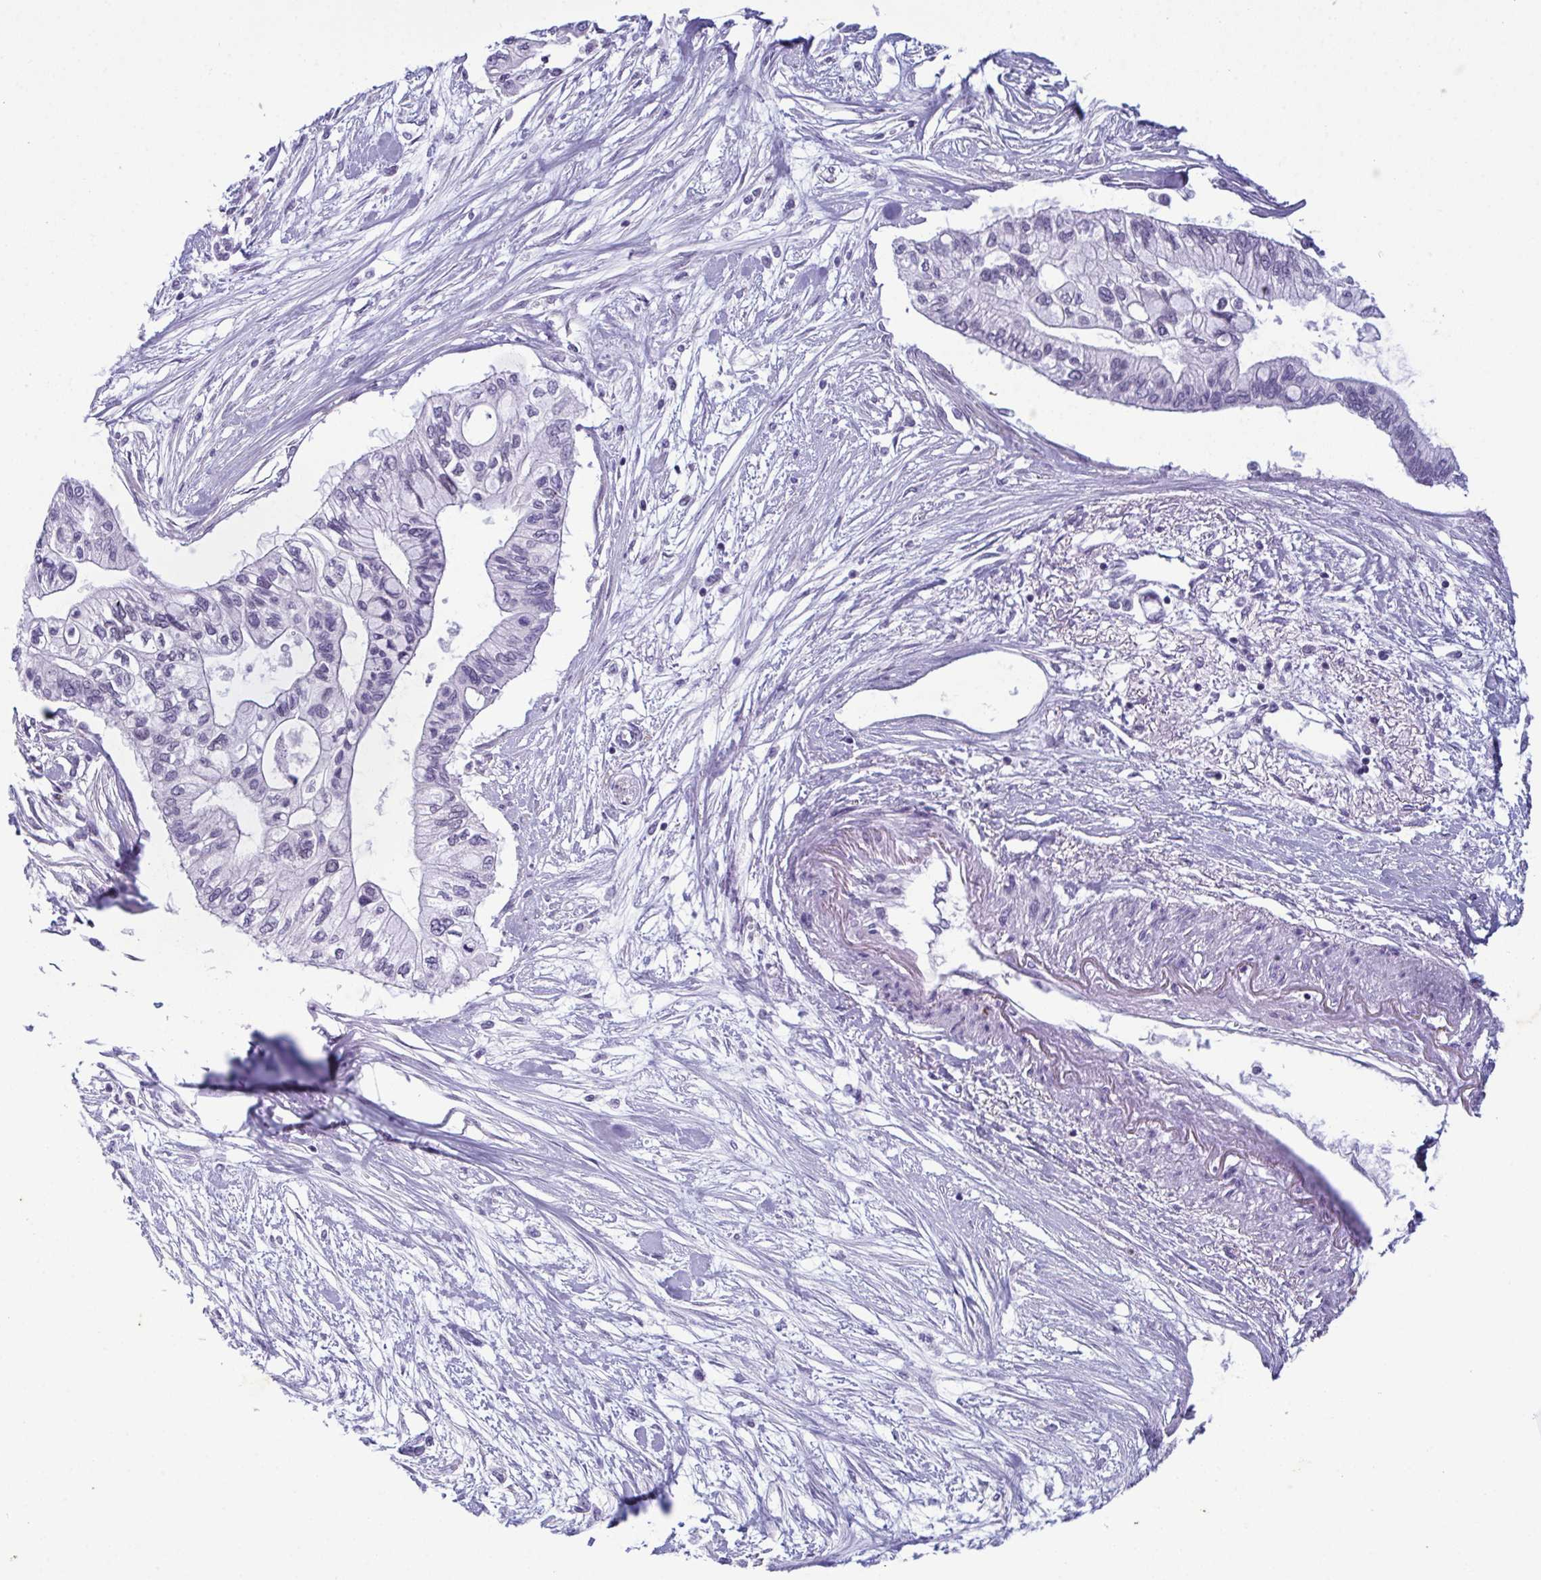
{"staining": {"intensity": "negative", "quantity": "none", "location": "none"}, "tissue": "pancreatic cancer", "cell_type": "Tumor cells", "image_type": "cancer", "snomed": [{"axis": "morphology", "description": "Adenocarcinoma, NOS"}, {"axis": "topography", "description": "Pancreas"}], "caption": "IHC of human pancreatic cancer demonstrates no expression in tumor cells.", "gene": "RBM7", "patient": {"sex": "female", "age": 77}}